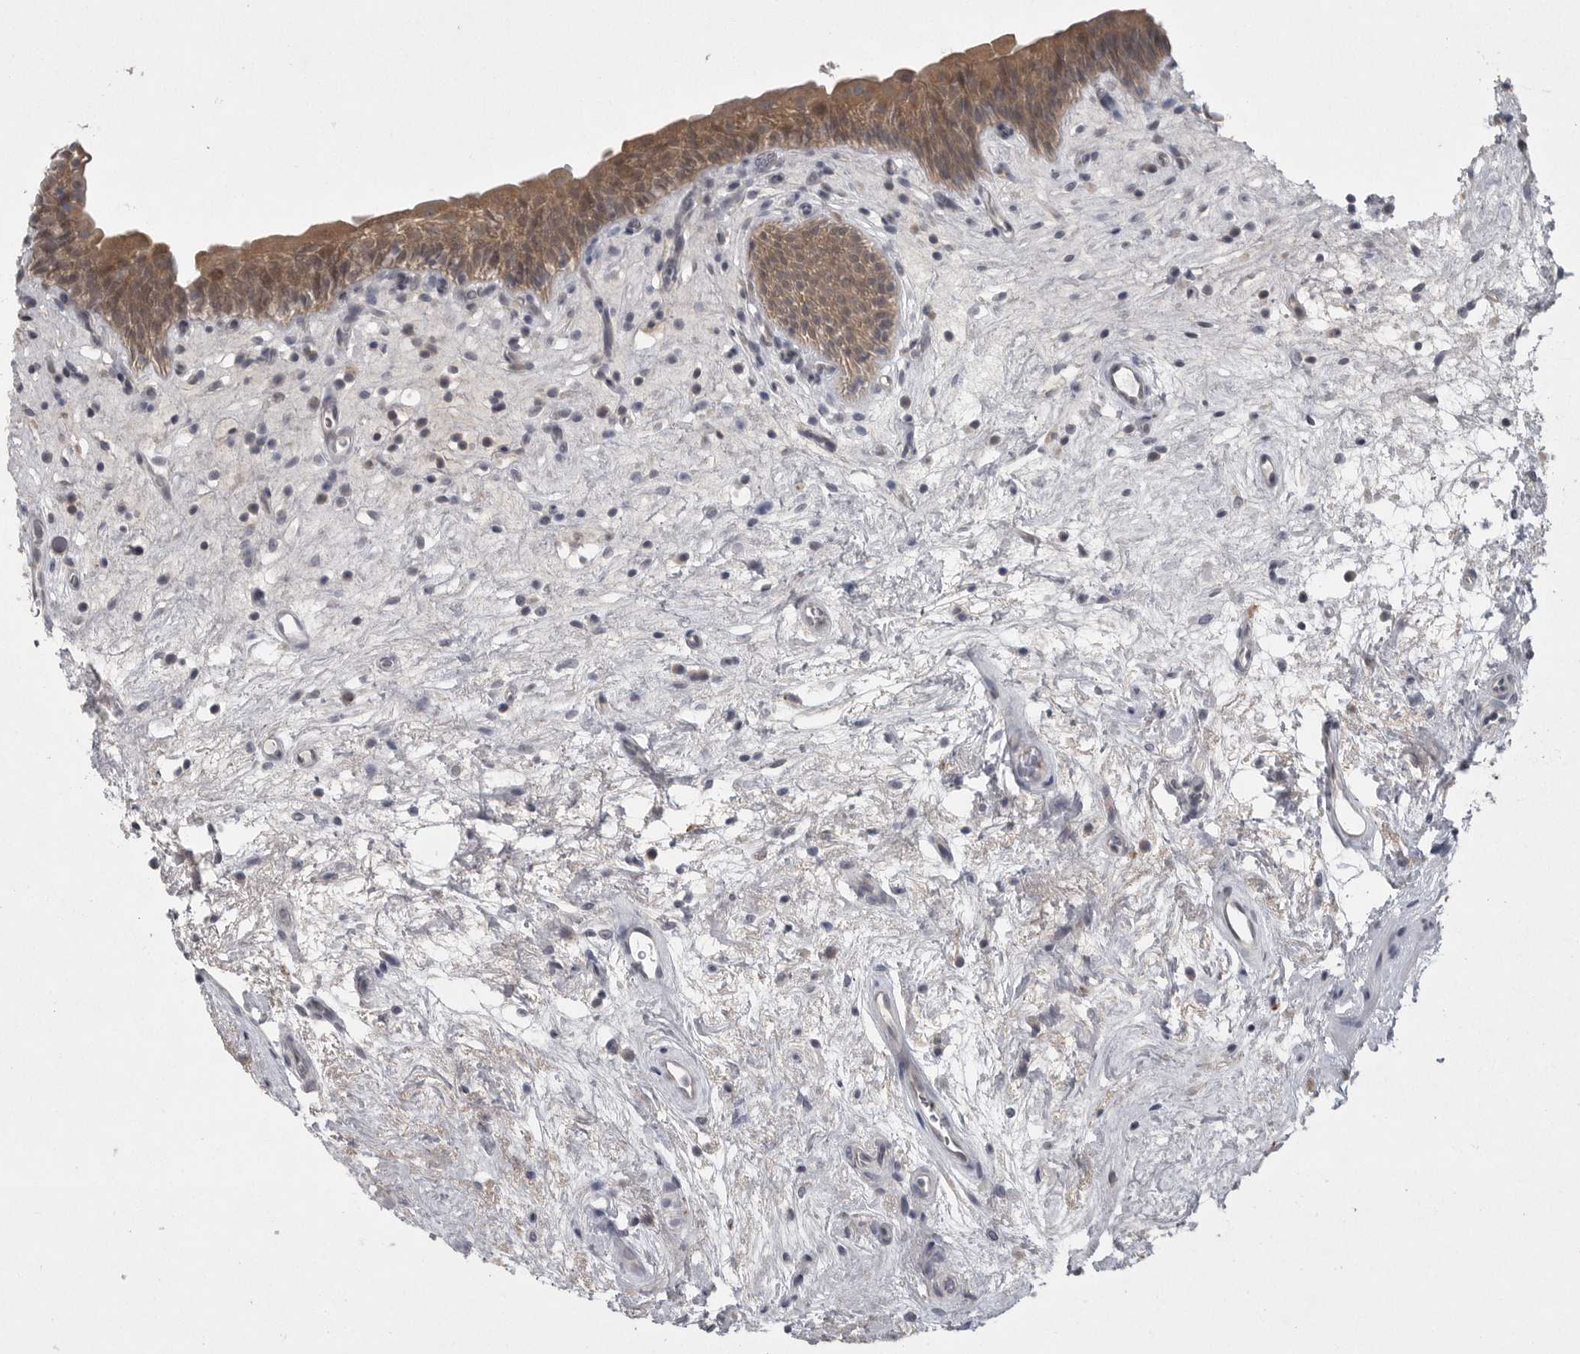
{"staining": {"intensity": "moderate", "quantity": ">75%", "location": "cytoplasmic/membranous"}, "tissue": "urinary bladder", "cell_type": "Urothelial cells", "image_type": "normal", "snomed": [{"axis": "morphology", "description": "Normal tissue, NOS"}, {"axis": "topography", "description": "Urinary bladder"}], "caption": "Protein staining of benign urinary bladder exhibits moderate cytoplasmic/membranous positivity in approximately >75% of urothelial cells. Using DAB (brown) and hematoxylin (blue) stains, captured at high magnification using brightfield microscopy.", "gene": "PHF13", "patient": {"sex": "male", "age": 83}}